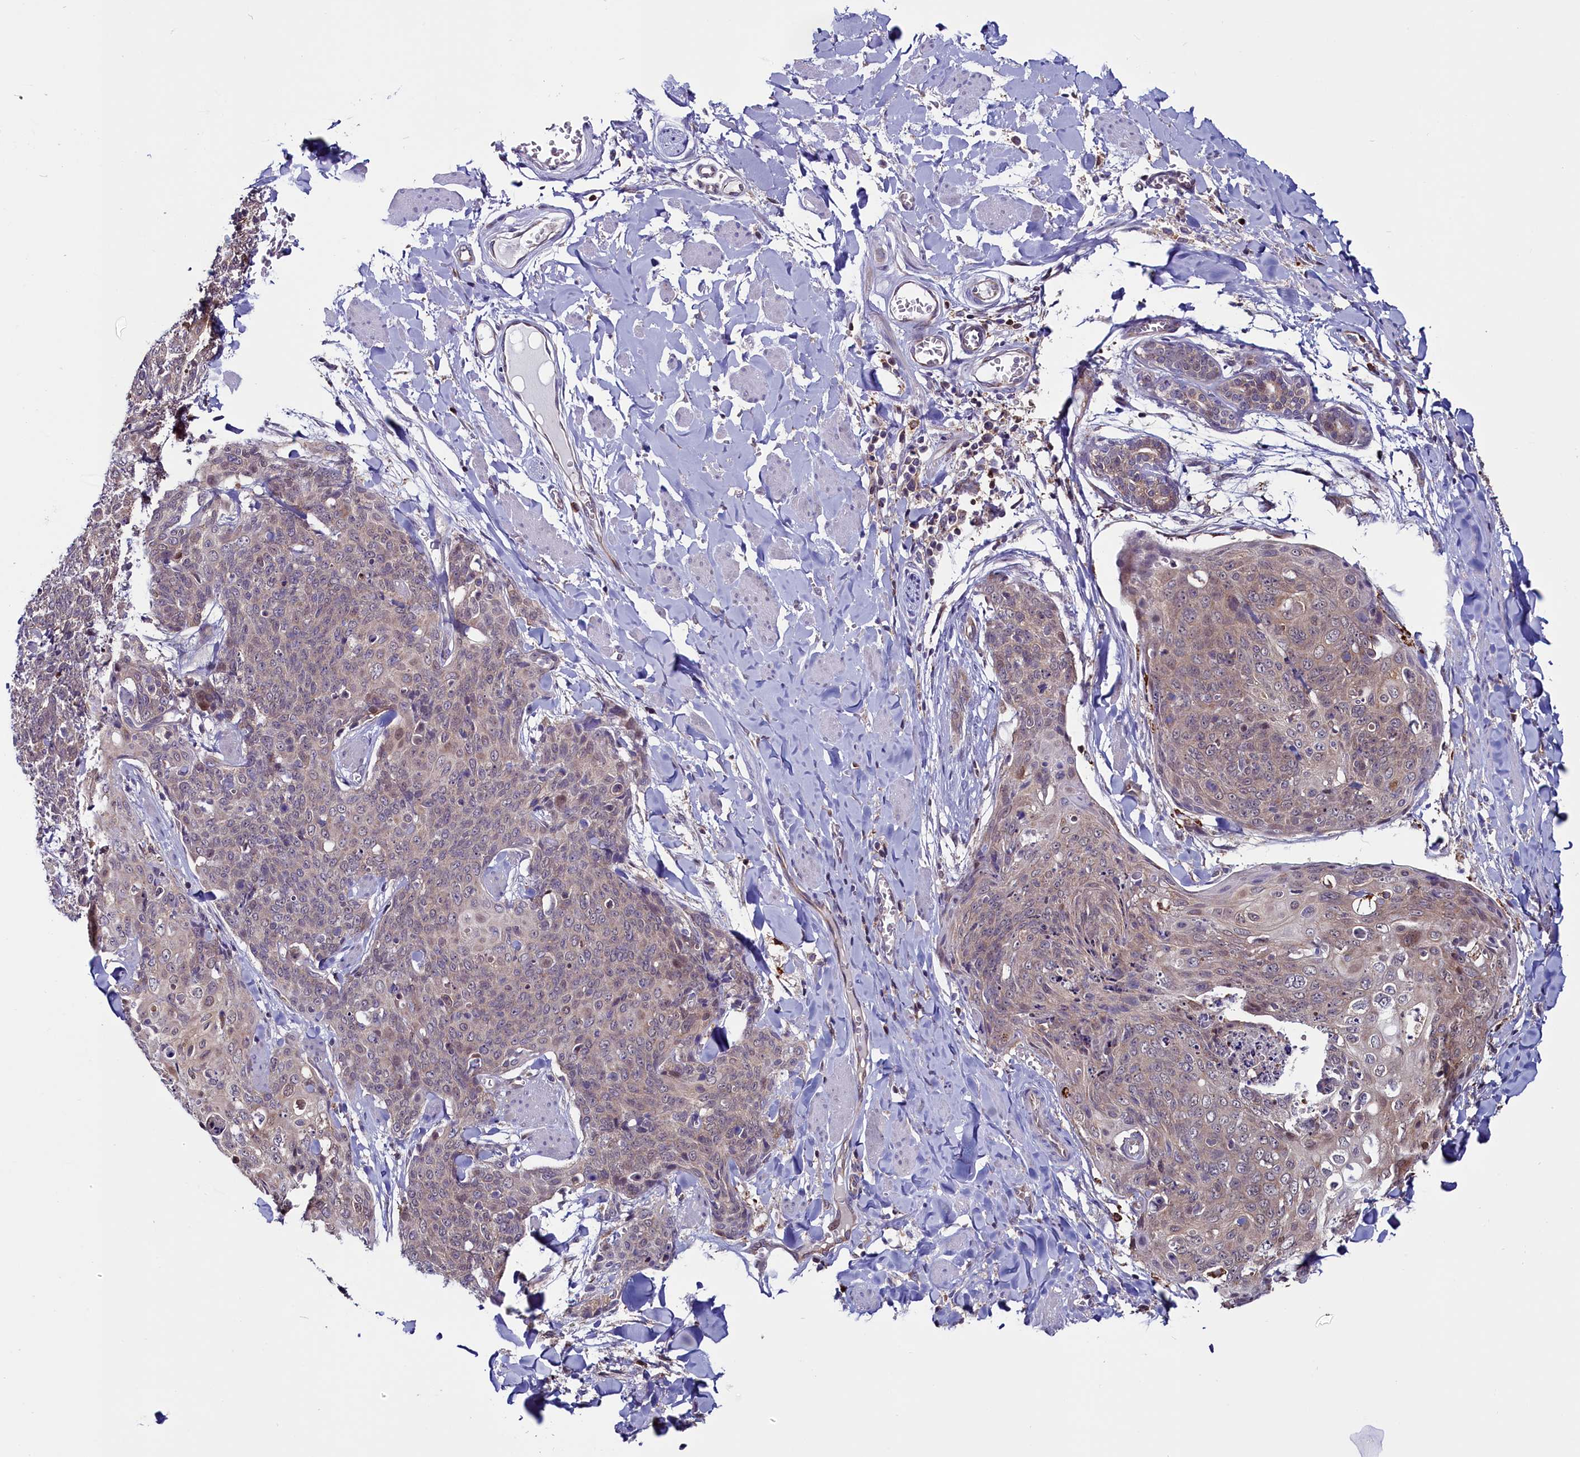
{"staining": {"intensity": "weak", "quantity": "25%-75%", "location": "cytoplasmic/membranous"}, "tissue": "skin cancer", "cell_type": "Tumor cells", "image_type": "cancer", "snomed": [{"axis": "morphology", "description": "Squamous cell carcinoma, NOS"}, {"axis": "topography", "description": "Skin"}, {"axis": "topography", "description": "Vulva"}], "caption": "IHC histopathology image of neoplastic tissue: human skin cancer (squamous cell carcinoma) stained using immunohistochemistry displays low levels of weak protein expression localized specifically in the cytoplasmic/membranous of tumor cells, appearing as a cytoplasmic/membranous brown color.", "gene": "CIAPIN1", "patient": {"sex": "female", "age": 85}}